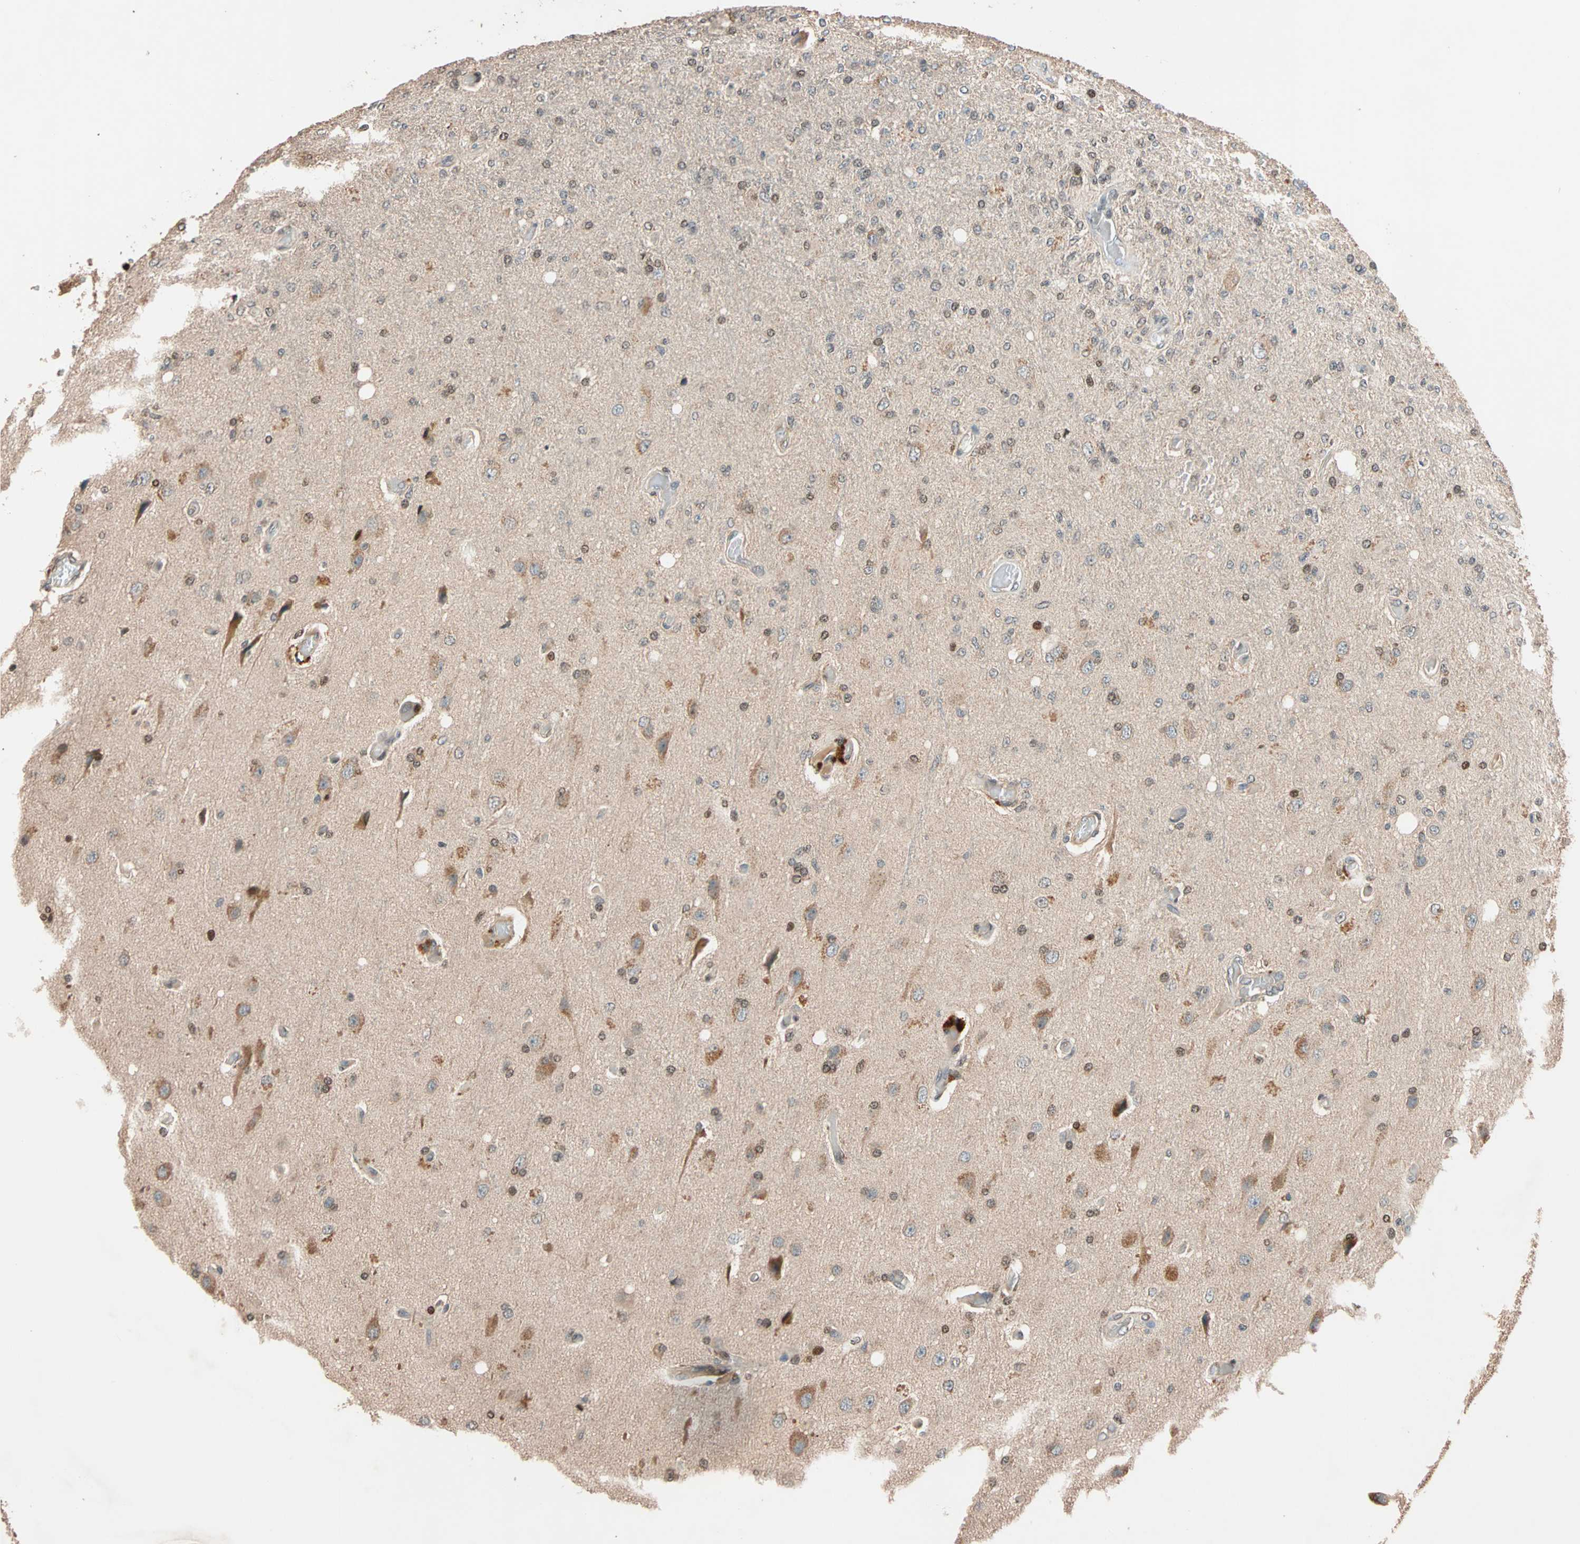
{"staining": {"intensity": "moderate", "quantity": ">75%", "location": "cytoplasmic/membranous"}, "tissue": "glioma", "cell_type": "Tumor cells", "image_type": "cancer", "snomed": [{"axis": "morphology", "description": "Normal tissue, NOS"}, {"axis": "morphology", "description": "Glioma, malignant, High grade"}, {"axis": "topography", "description": "Cerebral cortex"}], "caption": "Tumor cells reveal medium levels of moderate cytoplasmic/membranous expression in approximately >75% of cells in glioma.", "gene": "HECW1", "patient": {"sex": "male", "age": 77}}